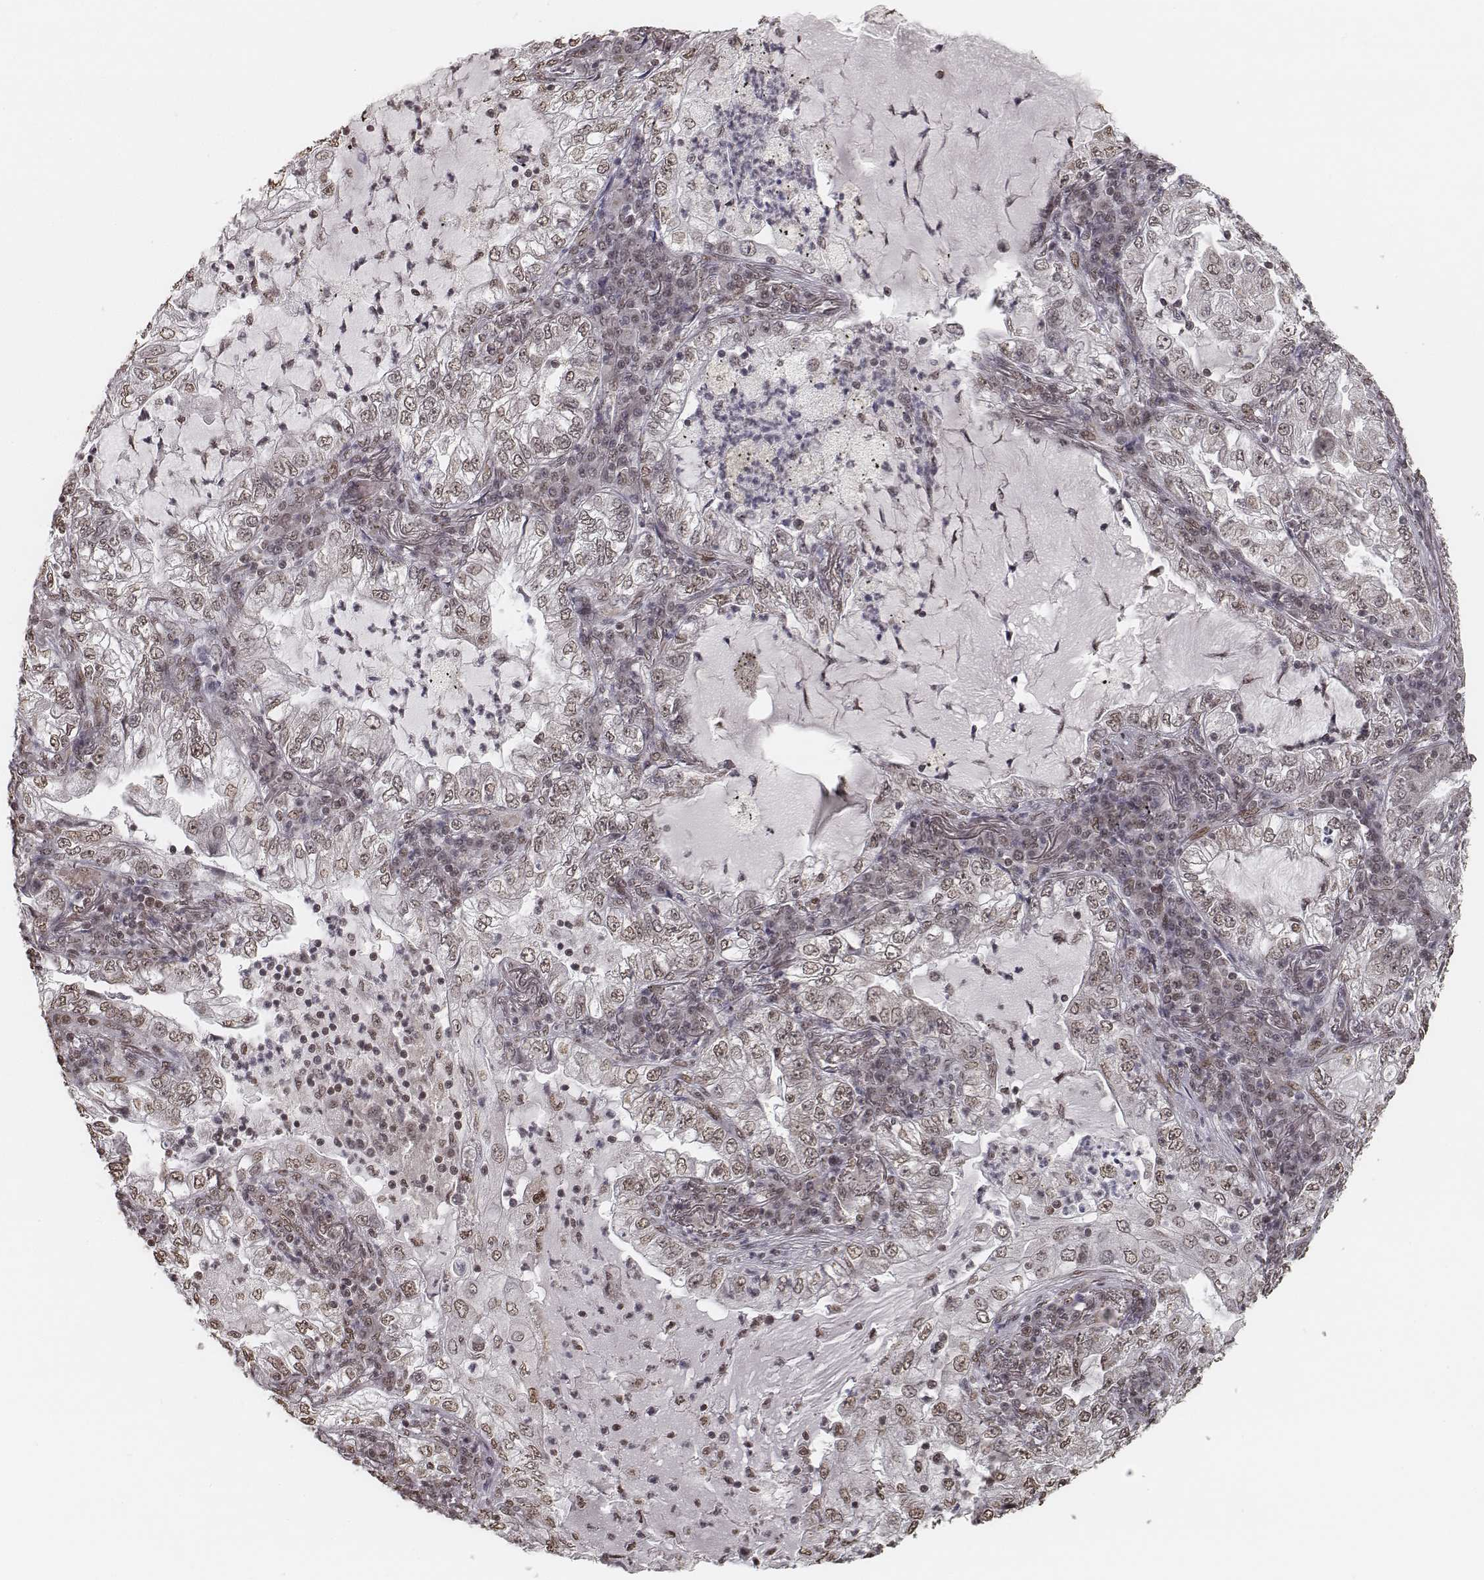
{"staining": {"intensity": "weak", "quantity": ">75%", "location": "nuclear"}, "tissue": "lung cancer", "cell_type": "Tumor cells", "image_type": "cancer", "snomed": [{"axis": "morphology", "description": "Adenocarcinoma, NOS"}, {"axis": "topography", "description": "Lung"}], "caption": "Approximately >75% of tumor cells in lung cancer show weak nuclear protein expression as visualized by brown immunohistochemical staining.", "gene": "HMGA2", "patient": {"sex": "female", "age": 73}}